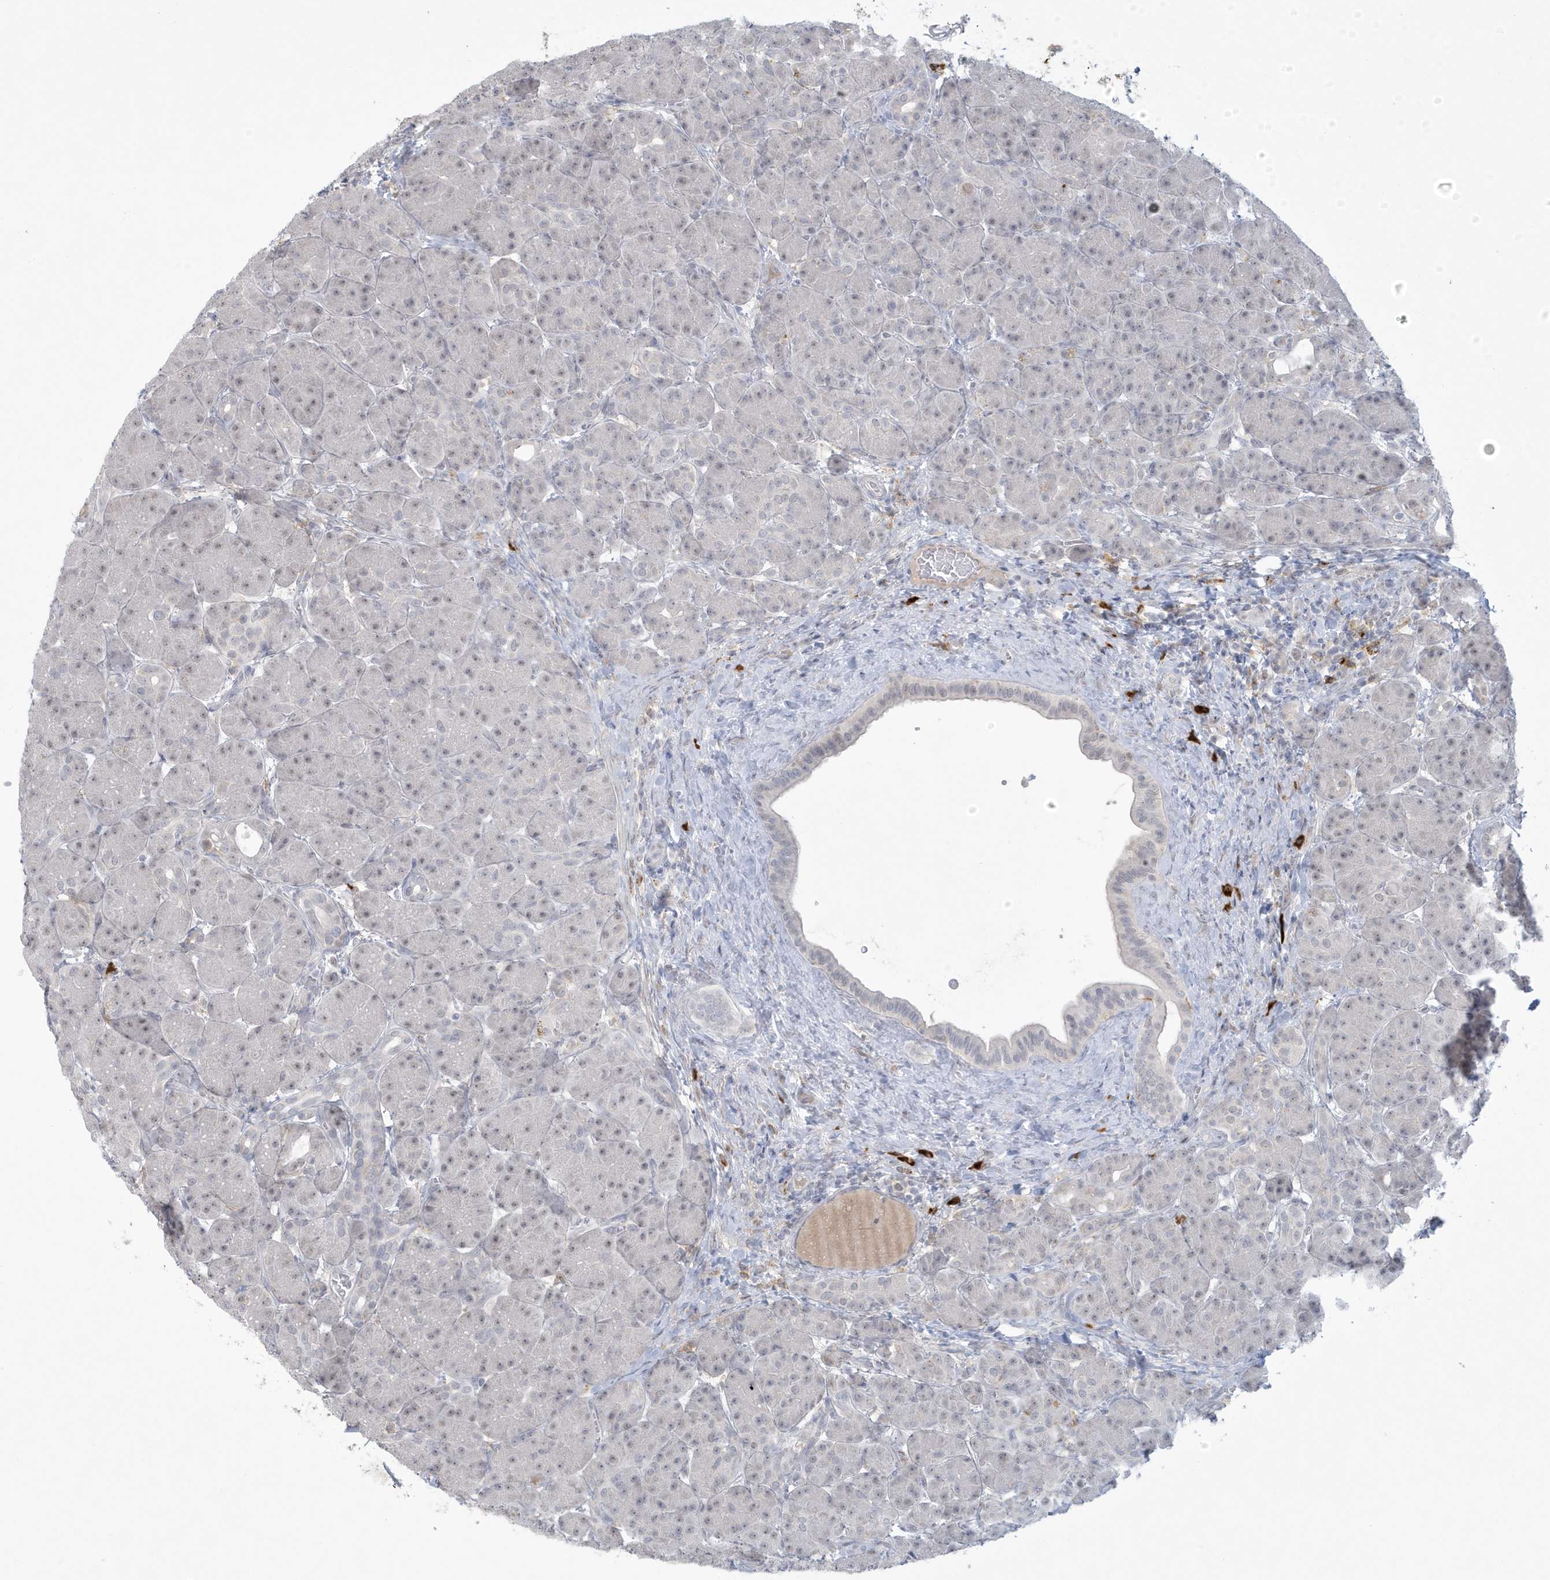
{"staining": {"intensity": "weak", "quantity": "25%-75%", "location": "nuclear"}, "tissue": "pancreas", "cell_type": "Exocrine glandular cells", "image_type": "normal", "snomed": [{"axis": "morphology", "description": "Normal tissue, NOS"}, {"axis": "topography", "description": "Pancreas"}], "caption": "Immunohistochemistry (IHC) of normal pancreas demonstrates low levels of weak nuclear expression in about 25%-75% of exocrine glandular cells.", "gene": "HERC6", "patient": {"sex": "male", "age": 63}}